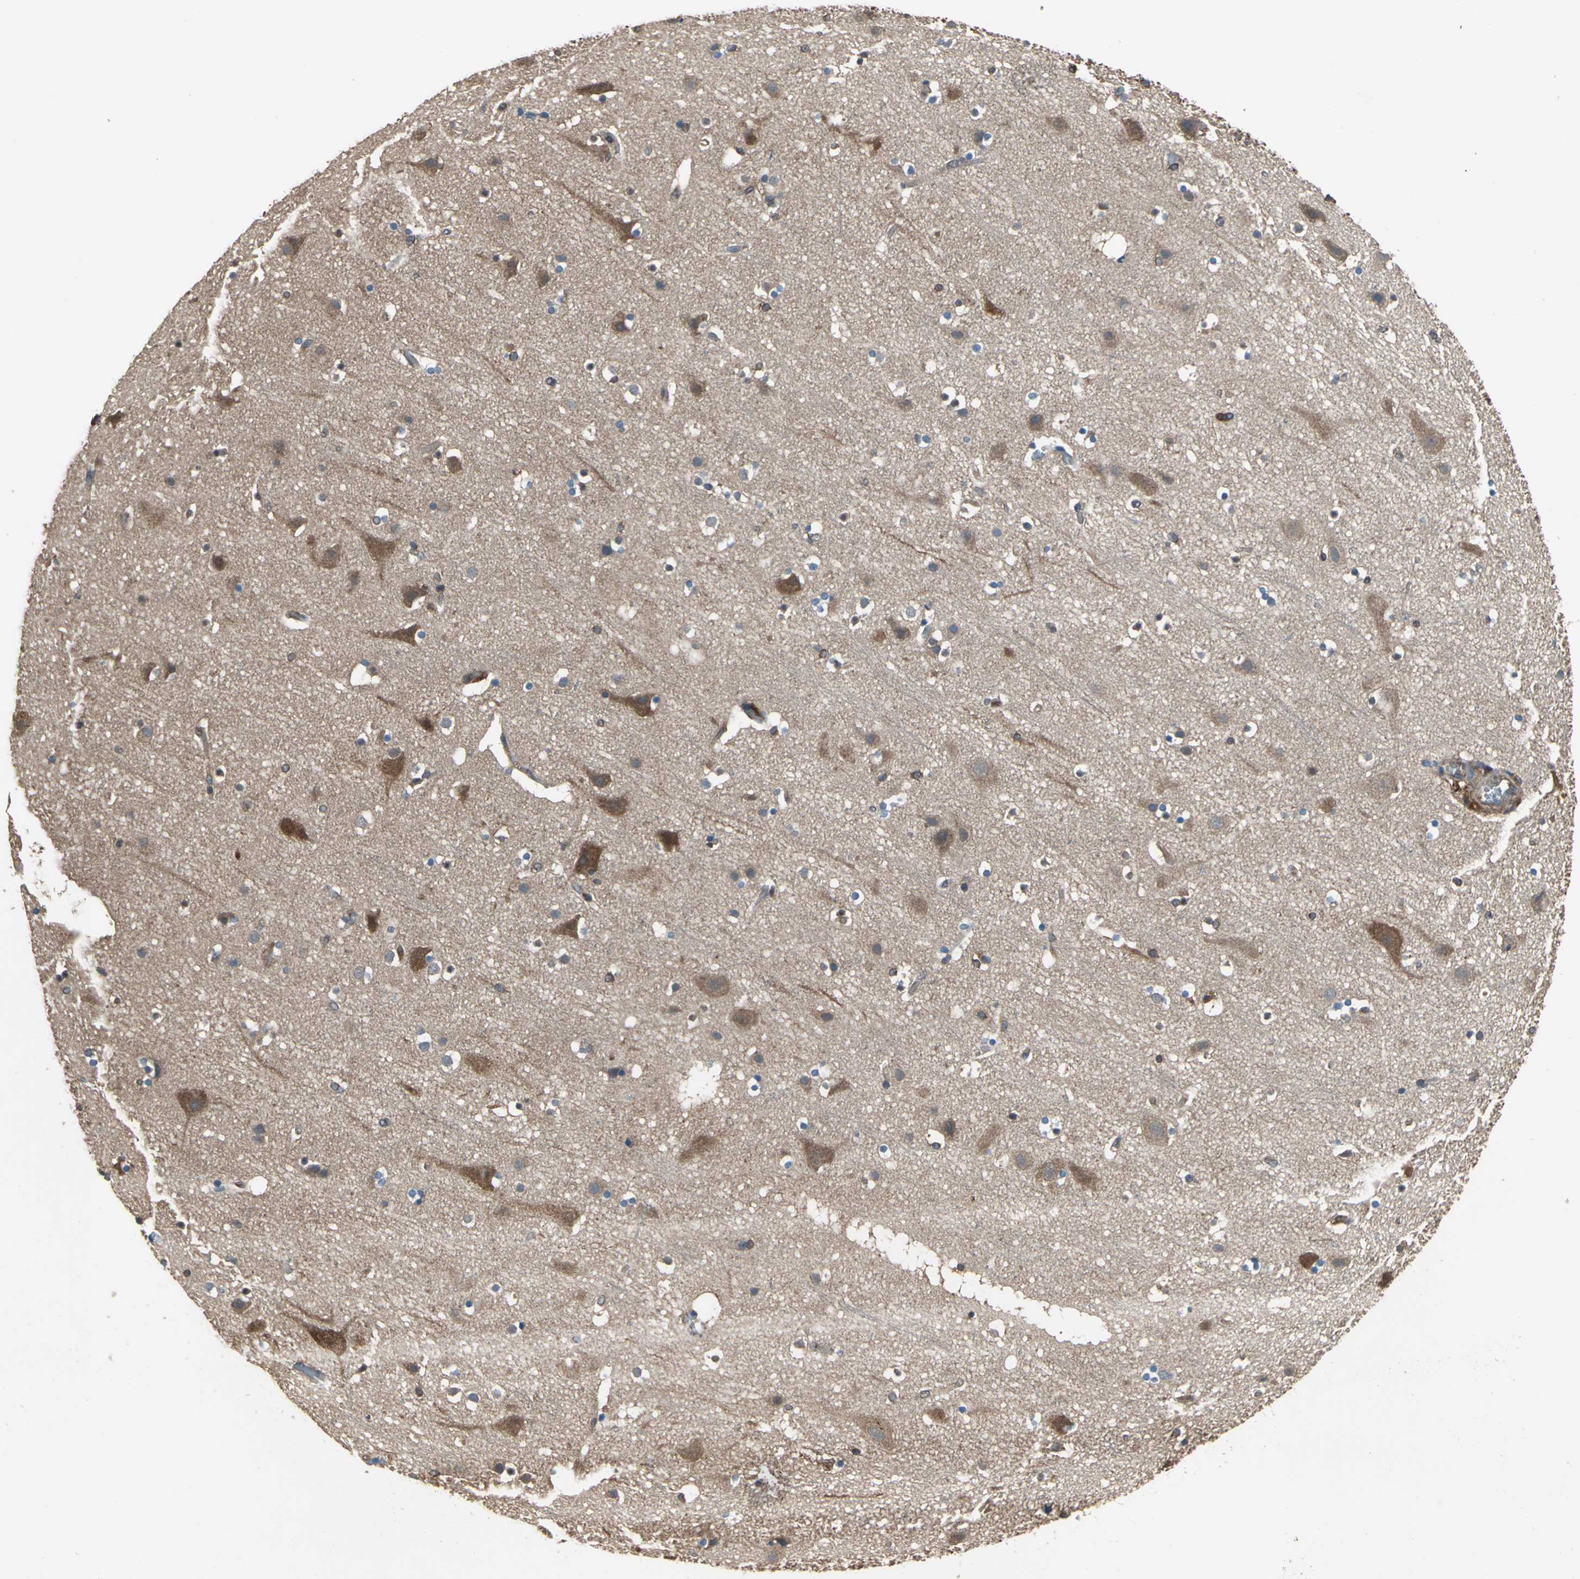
{"staining": {"intensity": "weak", "quantity": ">75%", "location": "cytoplasmic/membranous"}, "tissue": "cerebral cortex", "cell_type": "Endothelial cells", "image_type": "normal", "snomed": [{"axis": "morphology", "description": "Normal tissue, NOS"}, {"axis": "topography", "description": "Cerebral cortex"}], "caption": "IHC staining of normal cerebral cortex, which exhibits low levels of weak cytoplasmic/membranous staining in approximately >75% of endothelial cells indicating weak cytoplasmic/membranous protein expression. The staining was performed using DAB (3,3'-diaminobenzidine) (brown) for protein detection and nuclei were counterstained in hematoxylin (blue).", "gene": "CAPN1", "patient": {"sex": "male", "age": 45}}